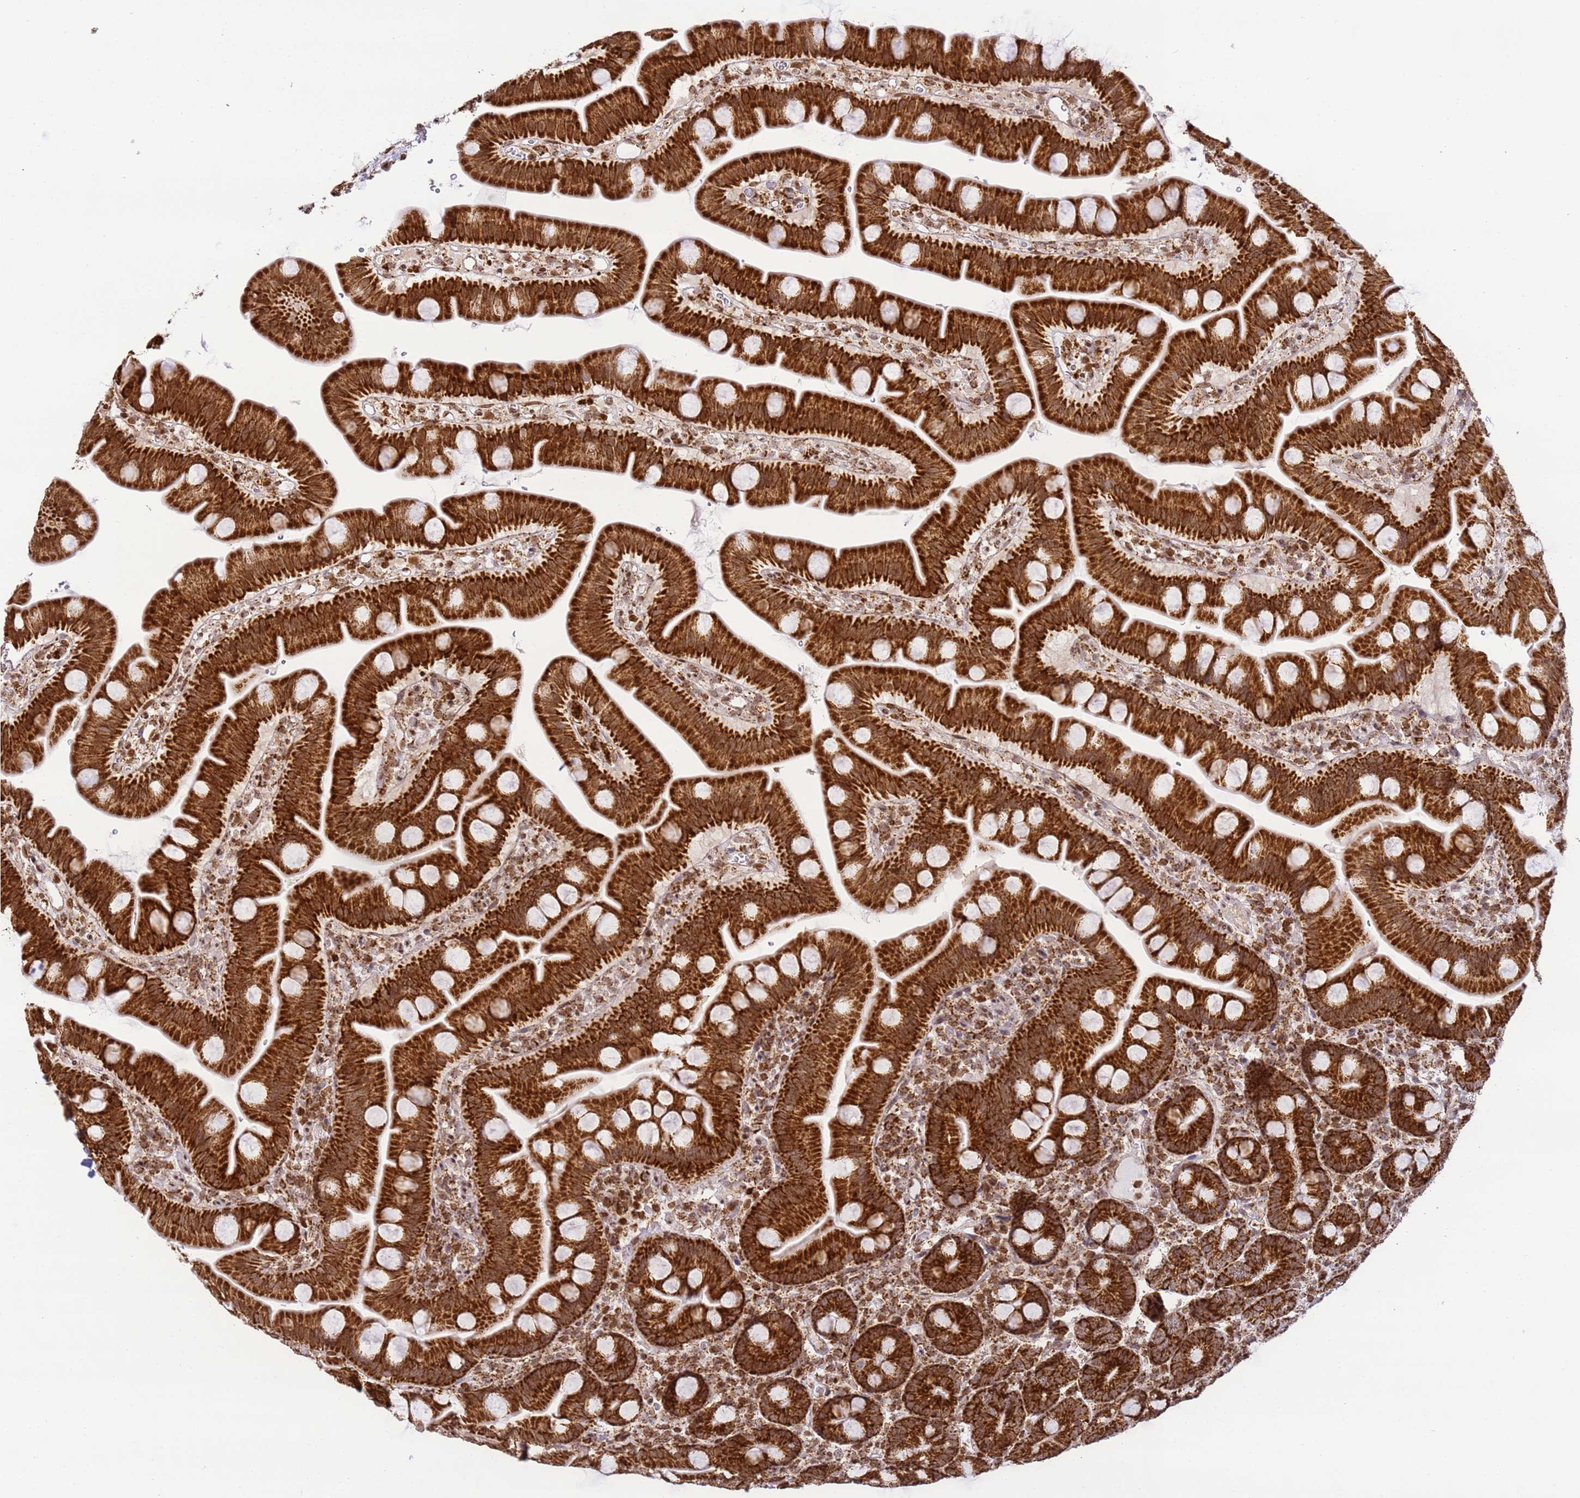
{"staining": {"intensity": "strong", "quantity": ">75%", "location": "cytoplasmic/membranous"}, "tissue": "small intestine", "cell_type": "Glandular cells", "image_type": "normal", "snomed": [{"axis": "morphology", "description": "Normal tissue, NOS"}, {"axis": "topography", "description": "Small intestine"}], "caption": "A high amount of strong cytoplasmic/membranous positivity is appreciated in approximately >75% of glandular cells in benign small intestine.", "gene": "HSPE1", "patient": {"sex": "female", "age": 68}}